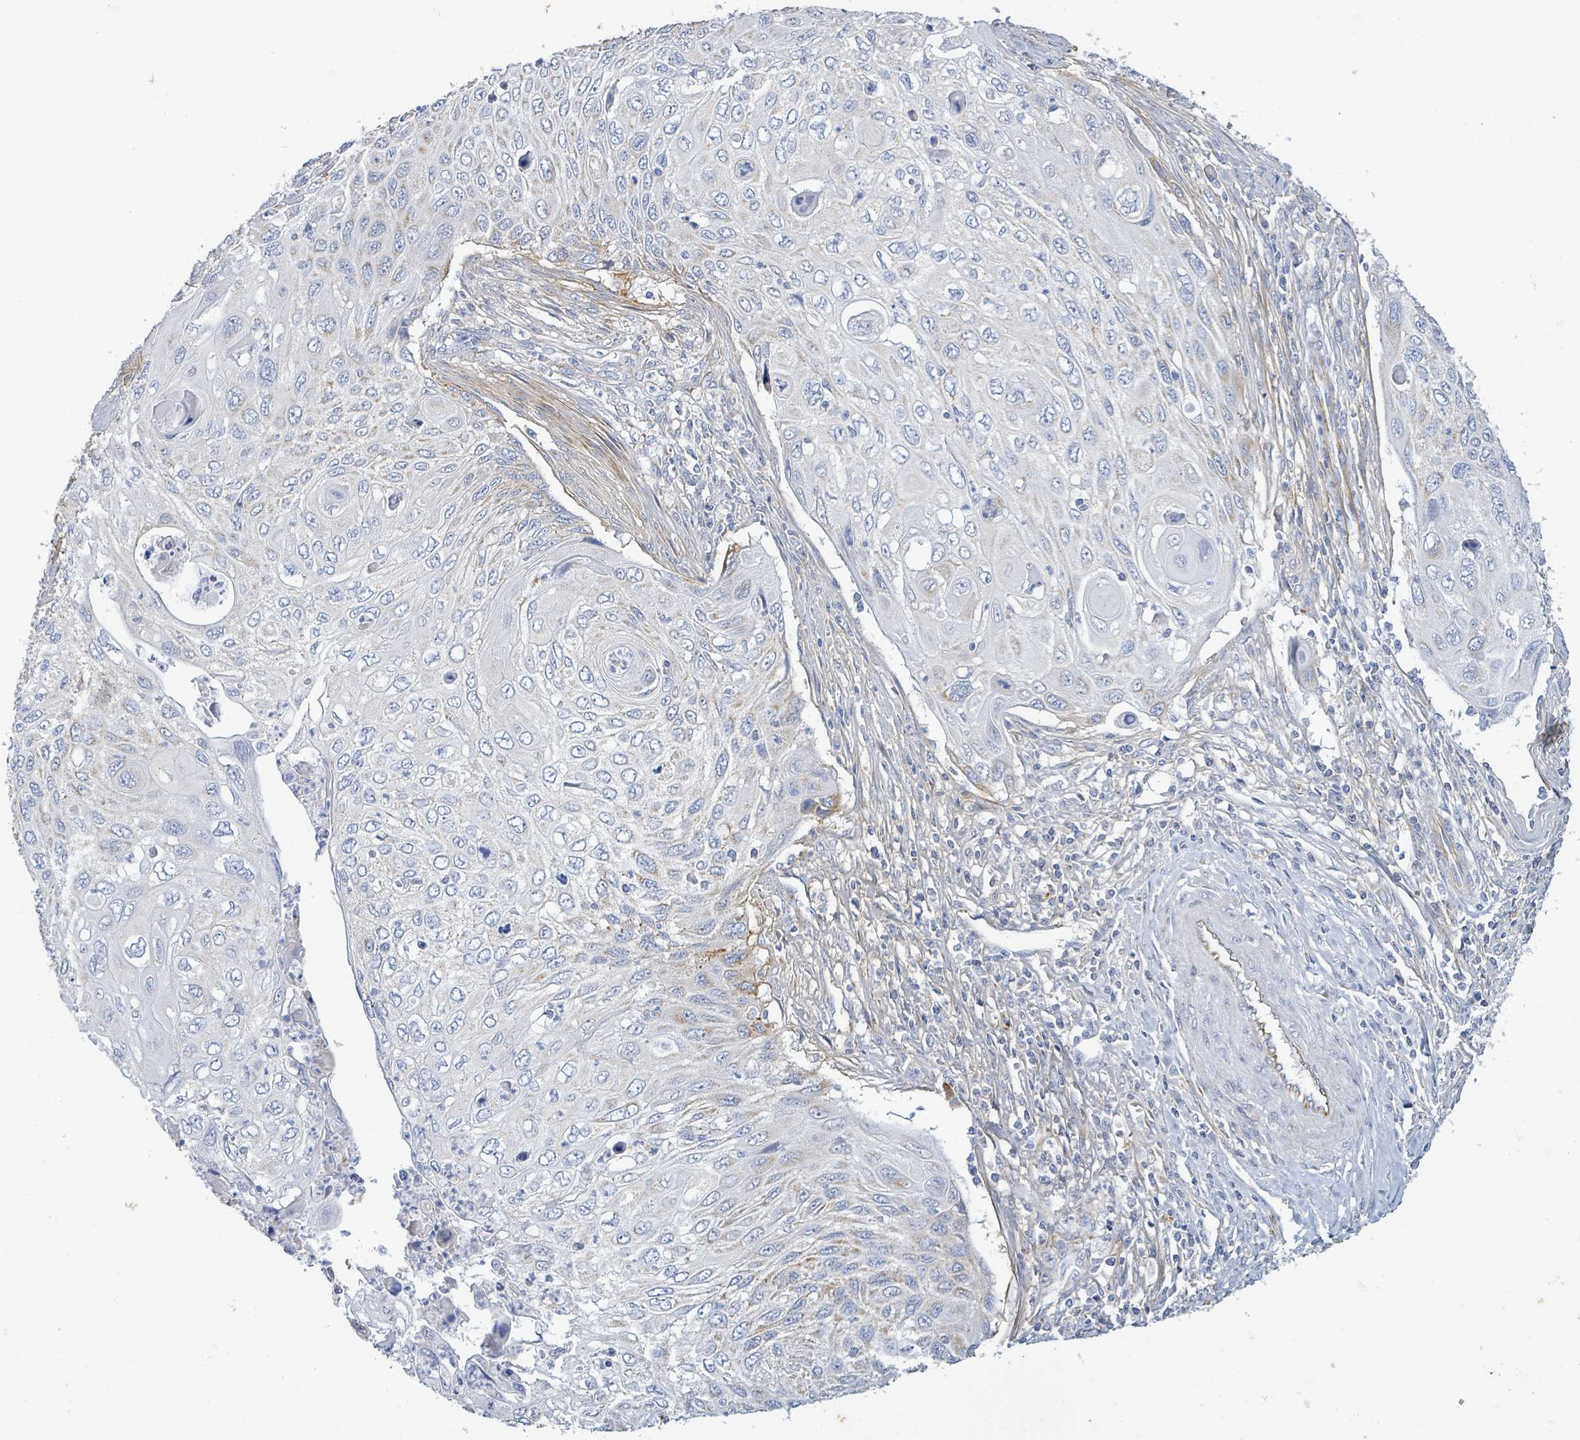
{"staining": {"intensity": "weak", "quantity": "<25%", "location": "cytoplasmic/membranous"}, "tissue": "cervical cancer", "cell_type": "Tumor cells", "image_type": "cancer", "snomed": [{"axis": "morphology", "description": "Squamous cell carcinoma, NOS"}, {"axis": "topography", "description": "Cervix"}], "caption": "DAB (3,3'-diaminobenzidine) immunohistochemical staining of human cervical squamous cell carcinoma exhibits no significant positivity in tumor cells. (DAB (3,3'-diaminobenzidine) immunohistochemistry with hematoxylin counter stain).", "gene": "ALG12", "patient": {"sex": "female", "age": 70}}